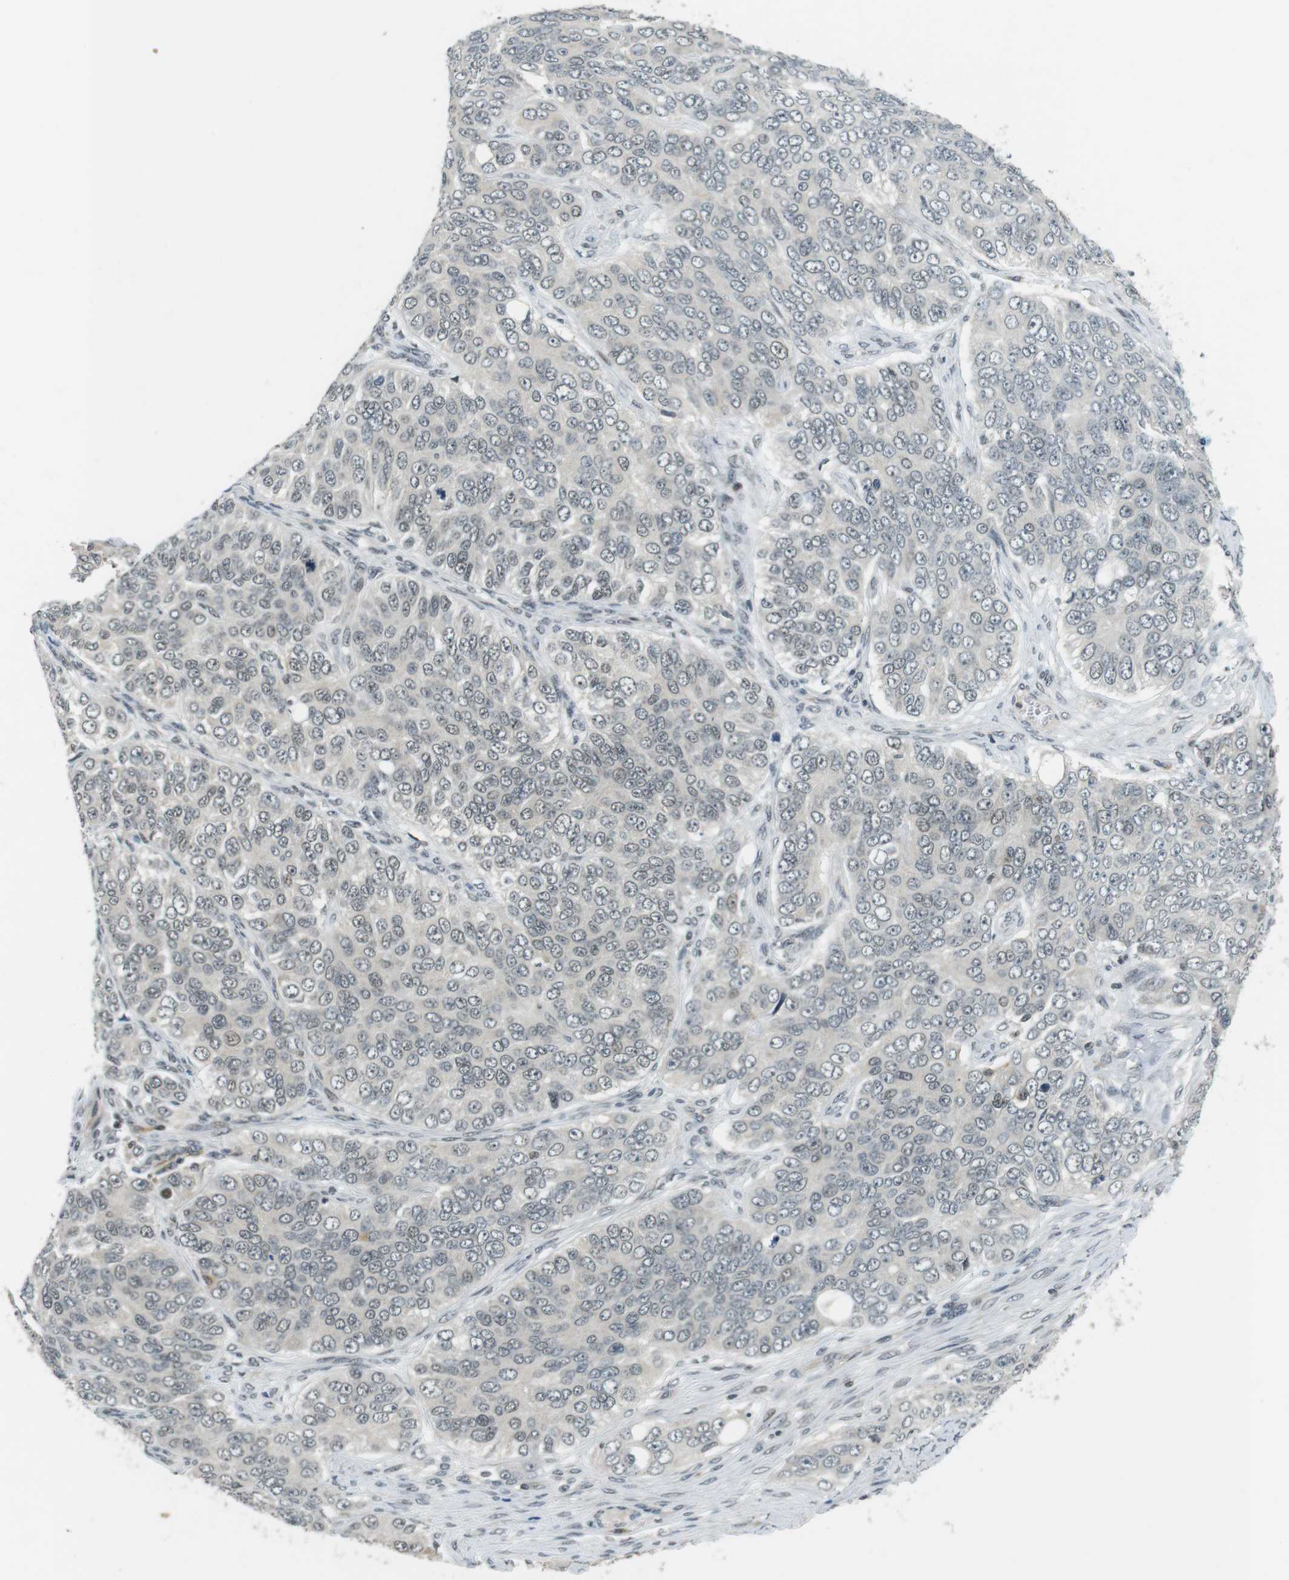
{"staining": {"intensity": "negative", "quantity": "none", "location": "none"}, "tissue": "ovarian cancer", "cell_type": "Tumor cells", "image_type": "cancer", "snomed": [{"axis": "morphology", "description": "Carcinoma, endometroid"}, {"axis": "topography", "description": "Ovary"}], "caption": "Tumor cells are negative for brown protein staining in ovarian cancer.", "gene": "BRD4", "patient": {"sex": "female", "age": 51}}